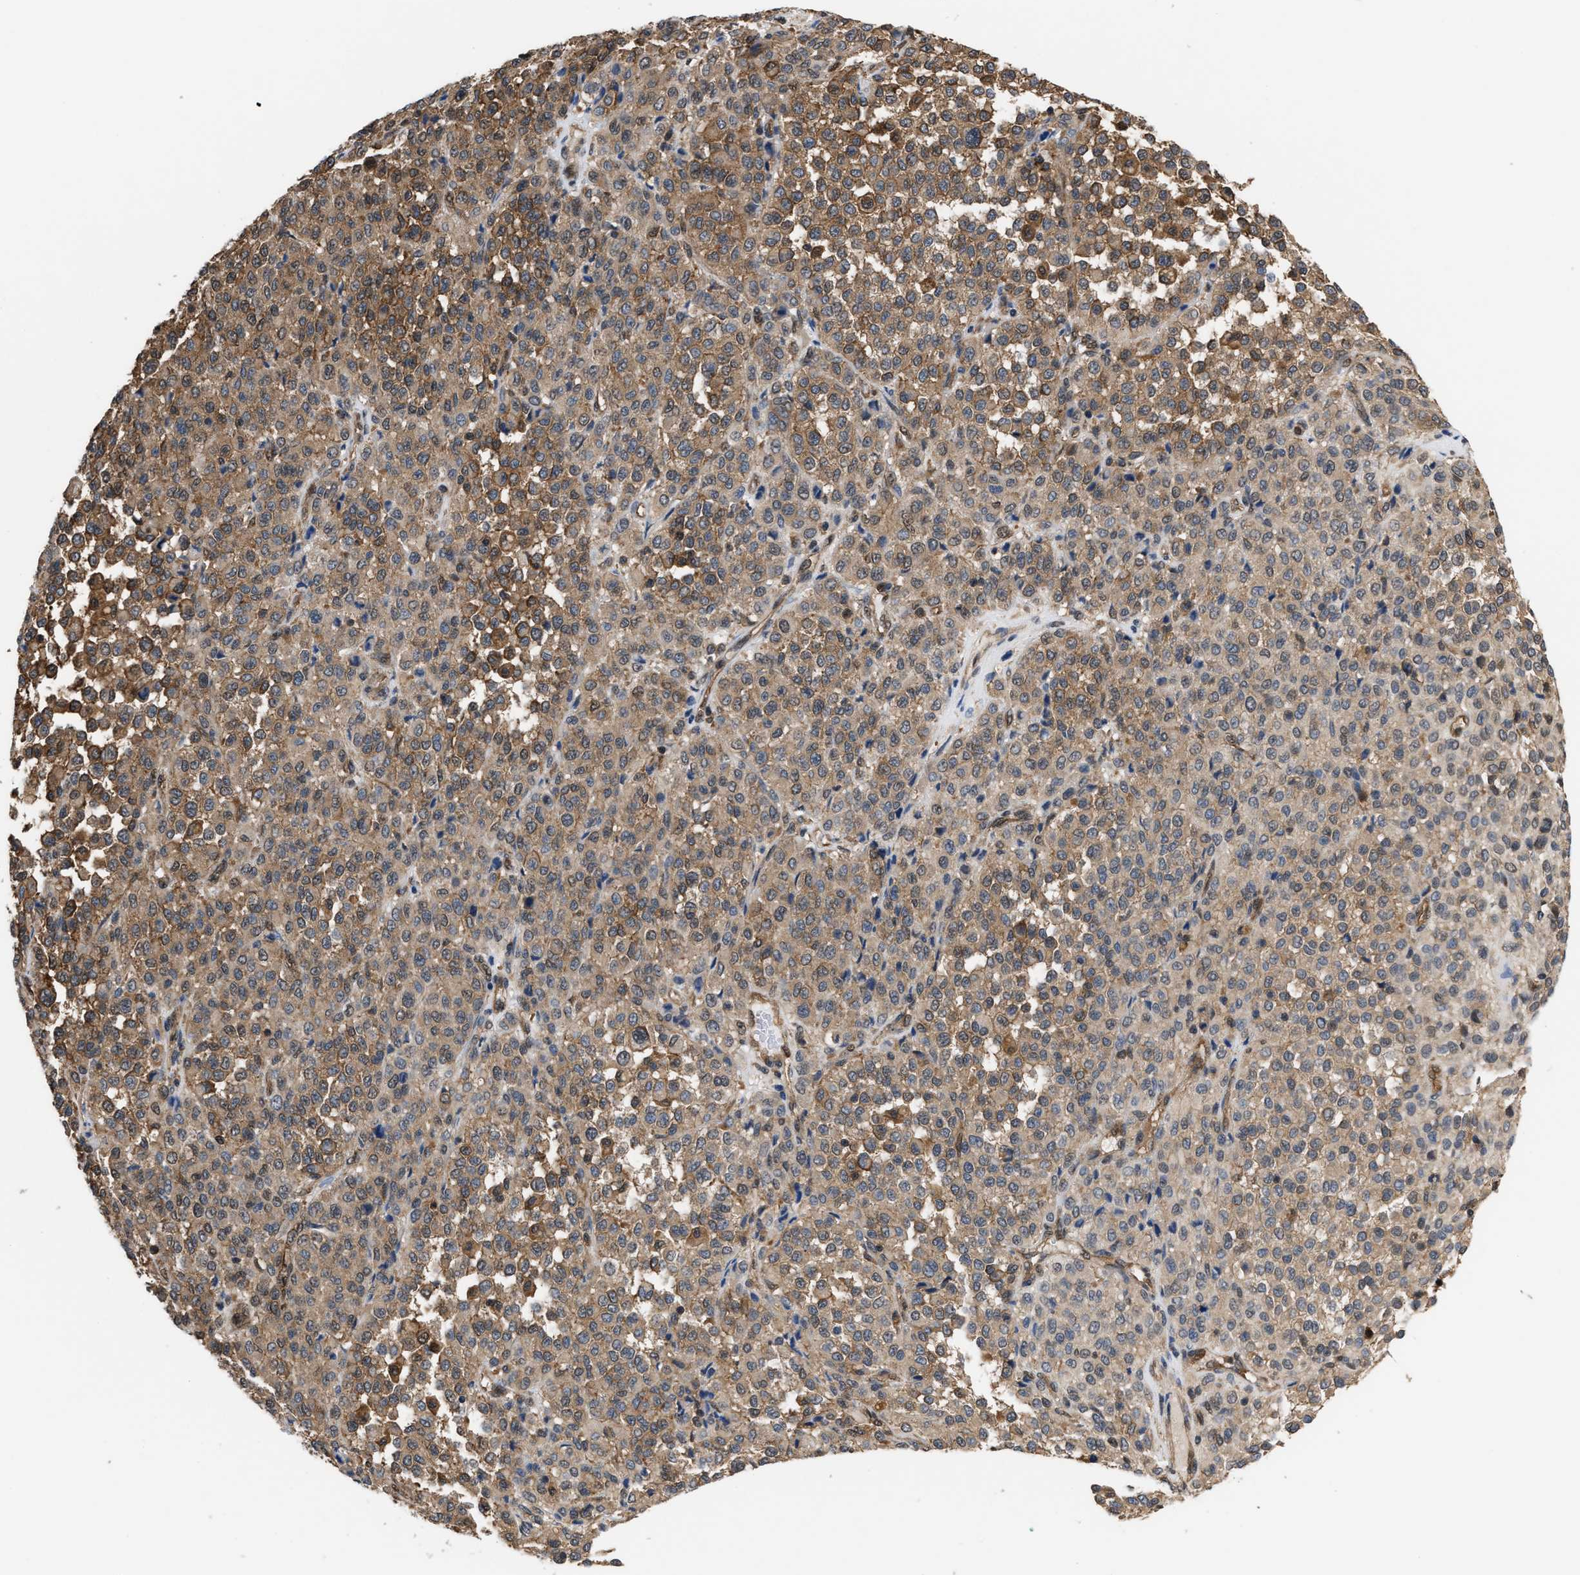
{"staining": {"intensity": "weak", "quantity": ">75%", "location": "cytoplasmic/membranous"}, "tissue": "melanoma", "cell_type": "Tumor cells", "image_type": "cancer", "snomed": [{"axis": "morphology", "description": "Malignant melanoma, Metastatic site"}, {"axis": "topography", "description": "Pancreas"}], "caption": "Immunohistochemical staining of human malignant melanoma (metastatic site) exhibits weak cytoplasmic/membranous protein expression in approximately >75% of tumor cells.", "gene": "SCAI", "patient": {"sex": "female", "age": 30}}